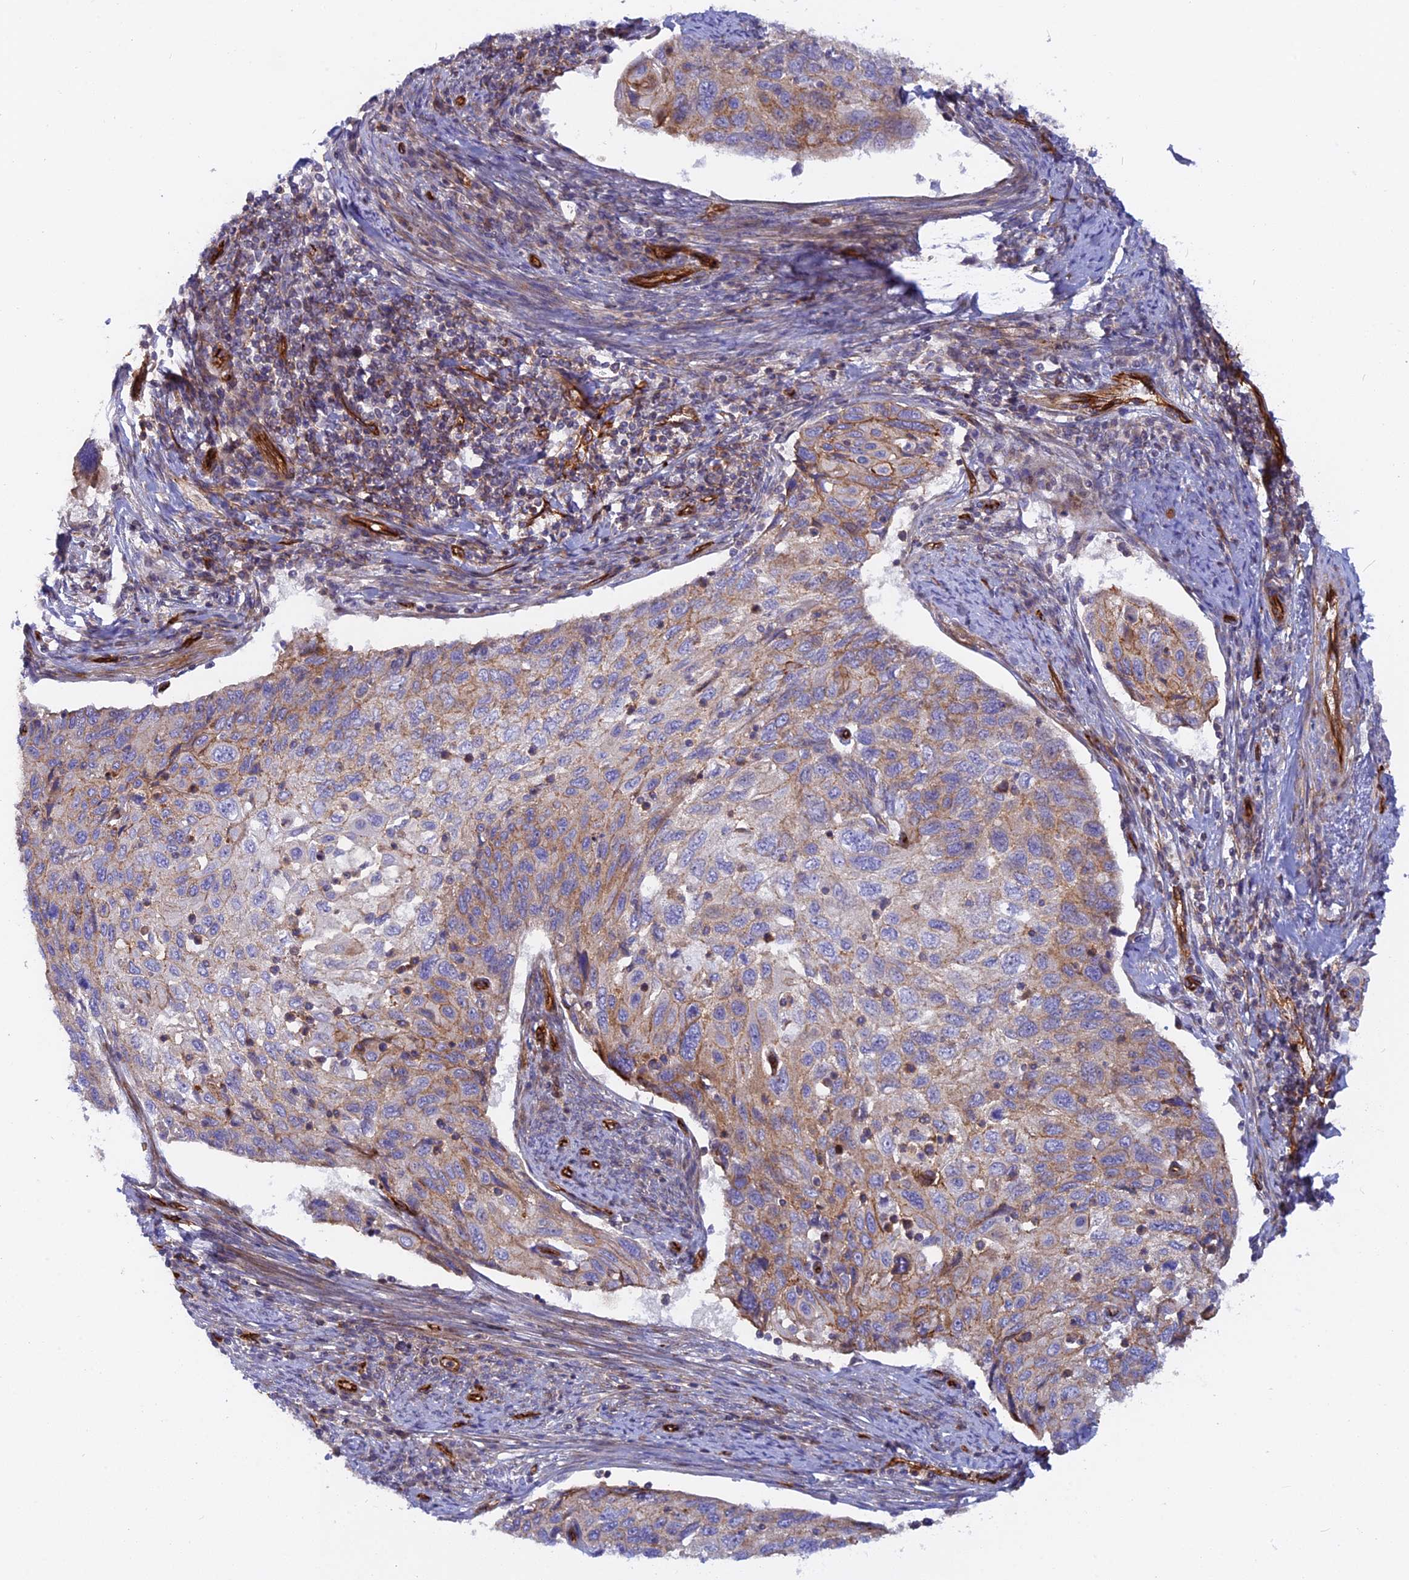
{"staining": {"intensity": "moderate", "quantity": "<25%", "location": "cytoplasmic/membranous"}, "tissue": "cervical cancer", "cell_type": "Tumor cells", "image_type": "cancer", "snomed": [{"axis": "morphology", "description": "Squamous cell carcinoma, NOS"}, {"axis": "topography", "description": "Cervix"}], "caption": "A high-resolution micrograph shows immunohistochemistry (IHC) staining of squamous cell carcinoma (cervical), which shows moderate cytoplasmic/membranous positivity in about <25% of tumor cells.", "gene": "CNBD2", "patient": {"sex": "female", "age": 70}}